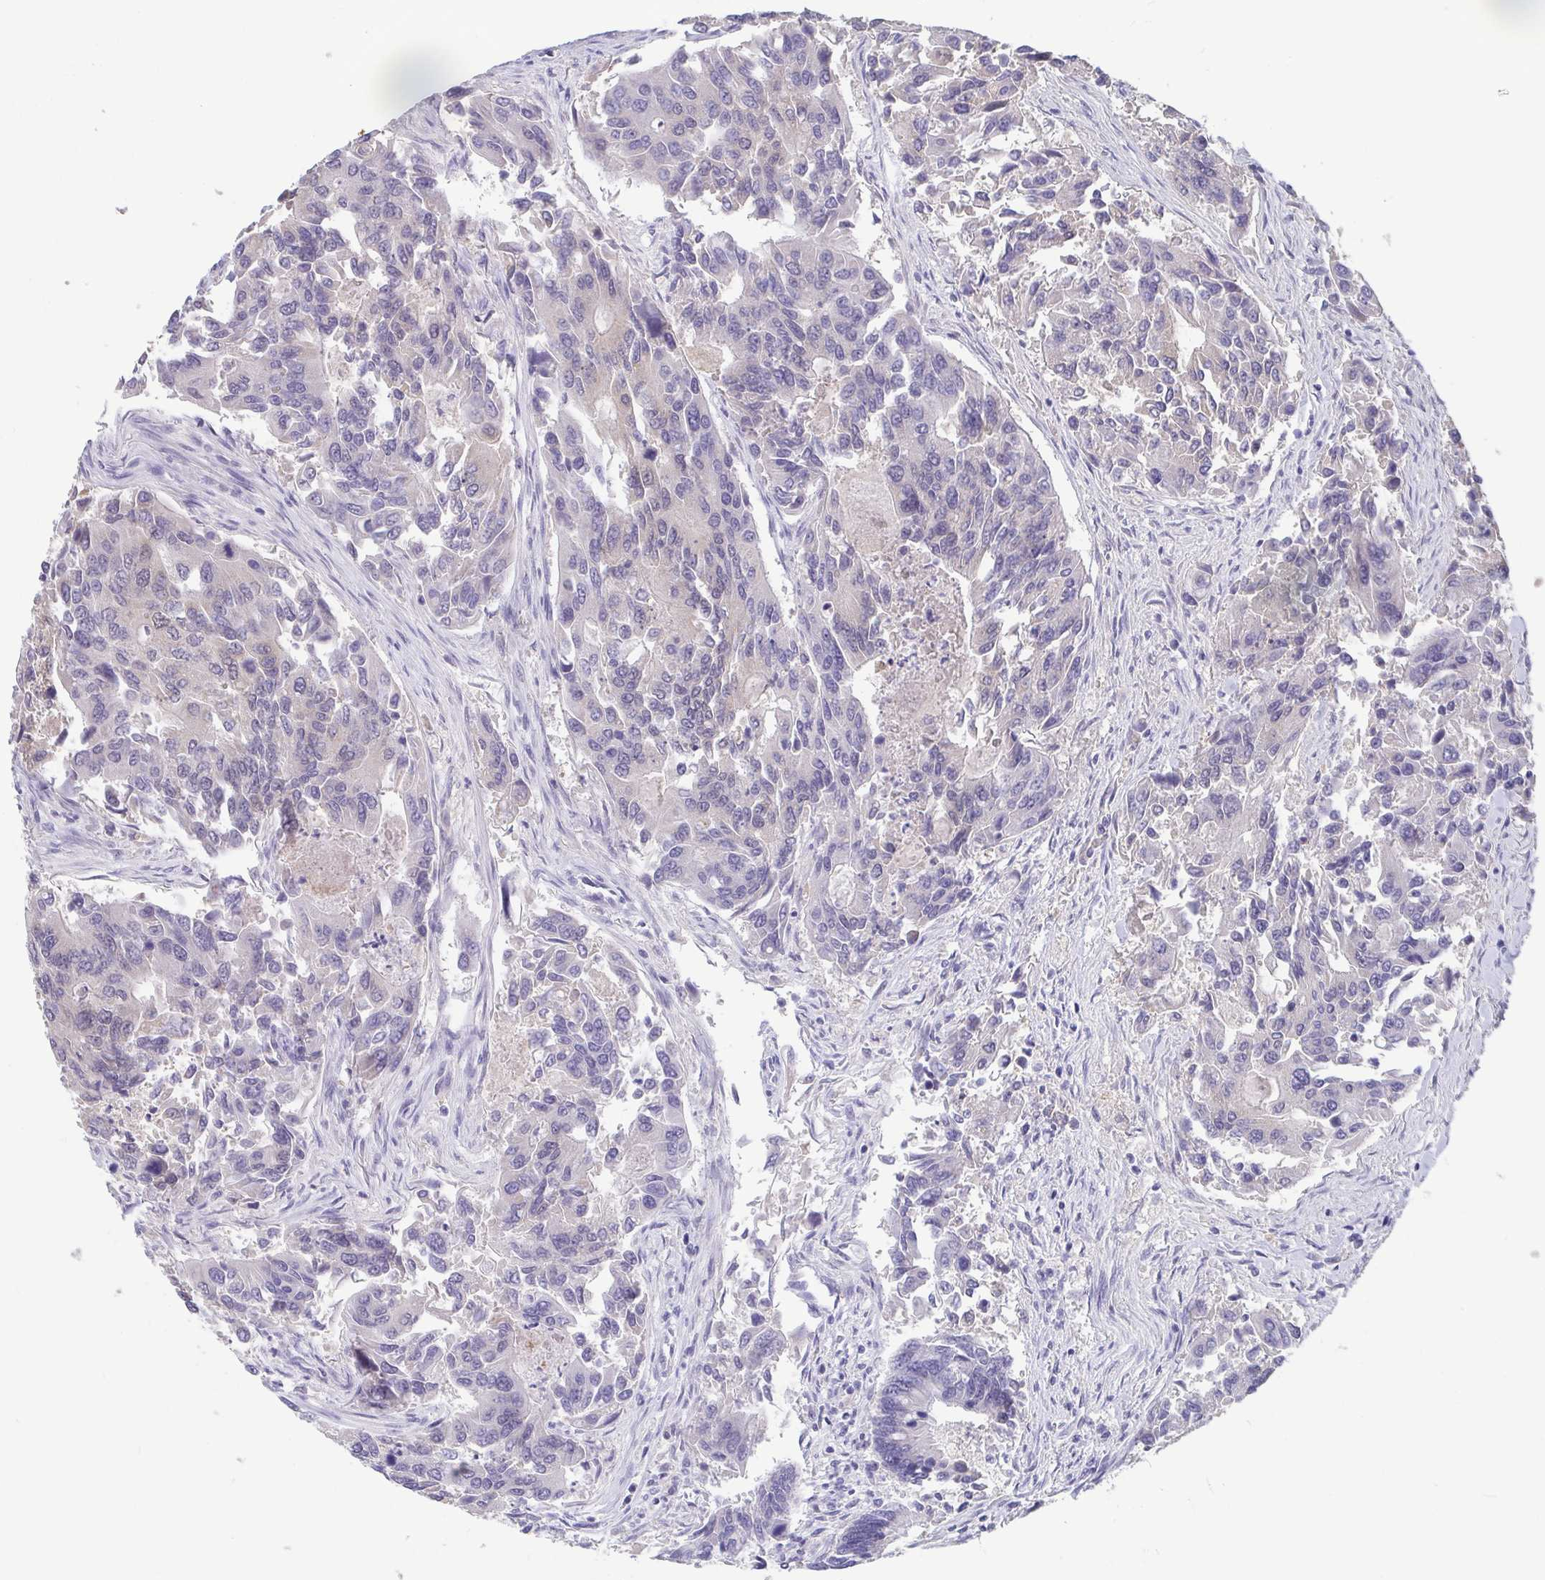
{"staining": {"intensity": "negative", "quantity": "none", "location": "none"}, "tissue": "colorectal cancer", "cell_type": "Tumor cells", "image_type": "cancer", "snomed": [{"axis": "morphology", "description": "Adenocarcinoma, NOS"}, {"axis": "topography", "description": "Colon"}], "caption": "High magnification brightfield microscopy of colorectal cancer stained with DAB (brown) and counterstained with hematoxylin (blue): tumor cells show no significant positivity. (DAB (3,3'-diaminobenzidine) immunohistochemistry (IHC) with hematoxylin counter stain).", "gene": "IDH1", "patient": {"sex": "female", "age": 67}}